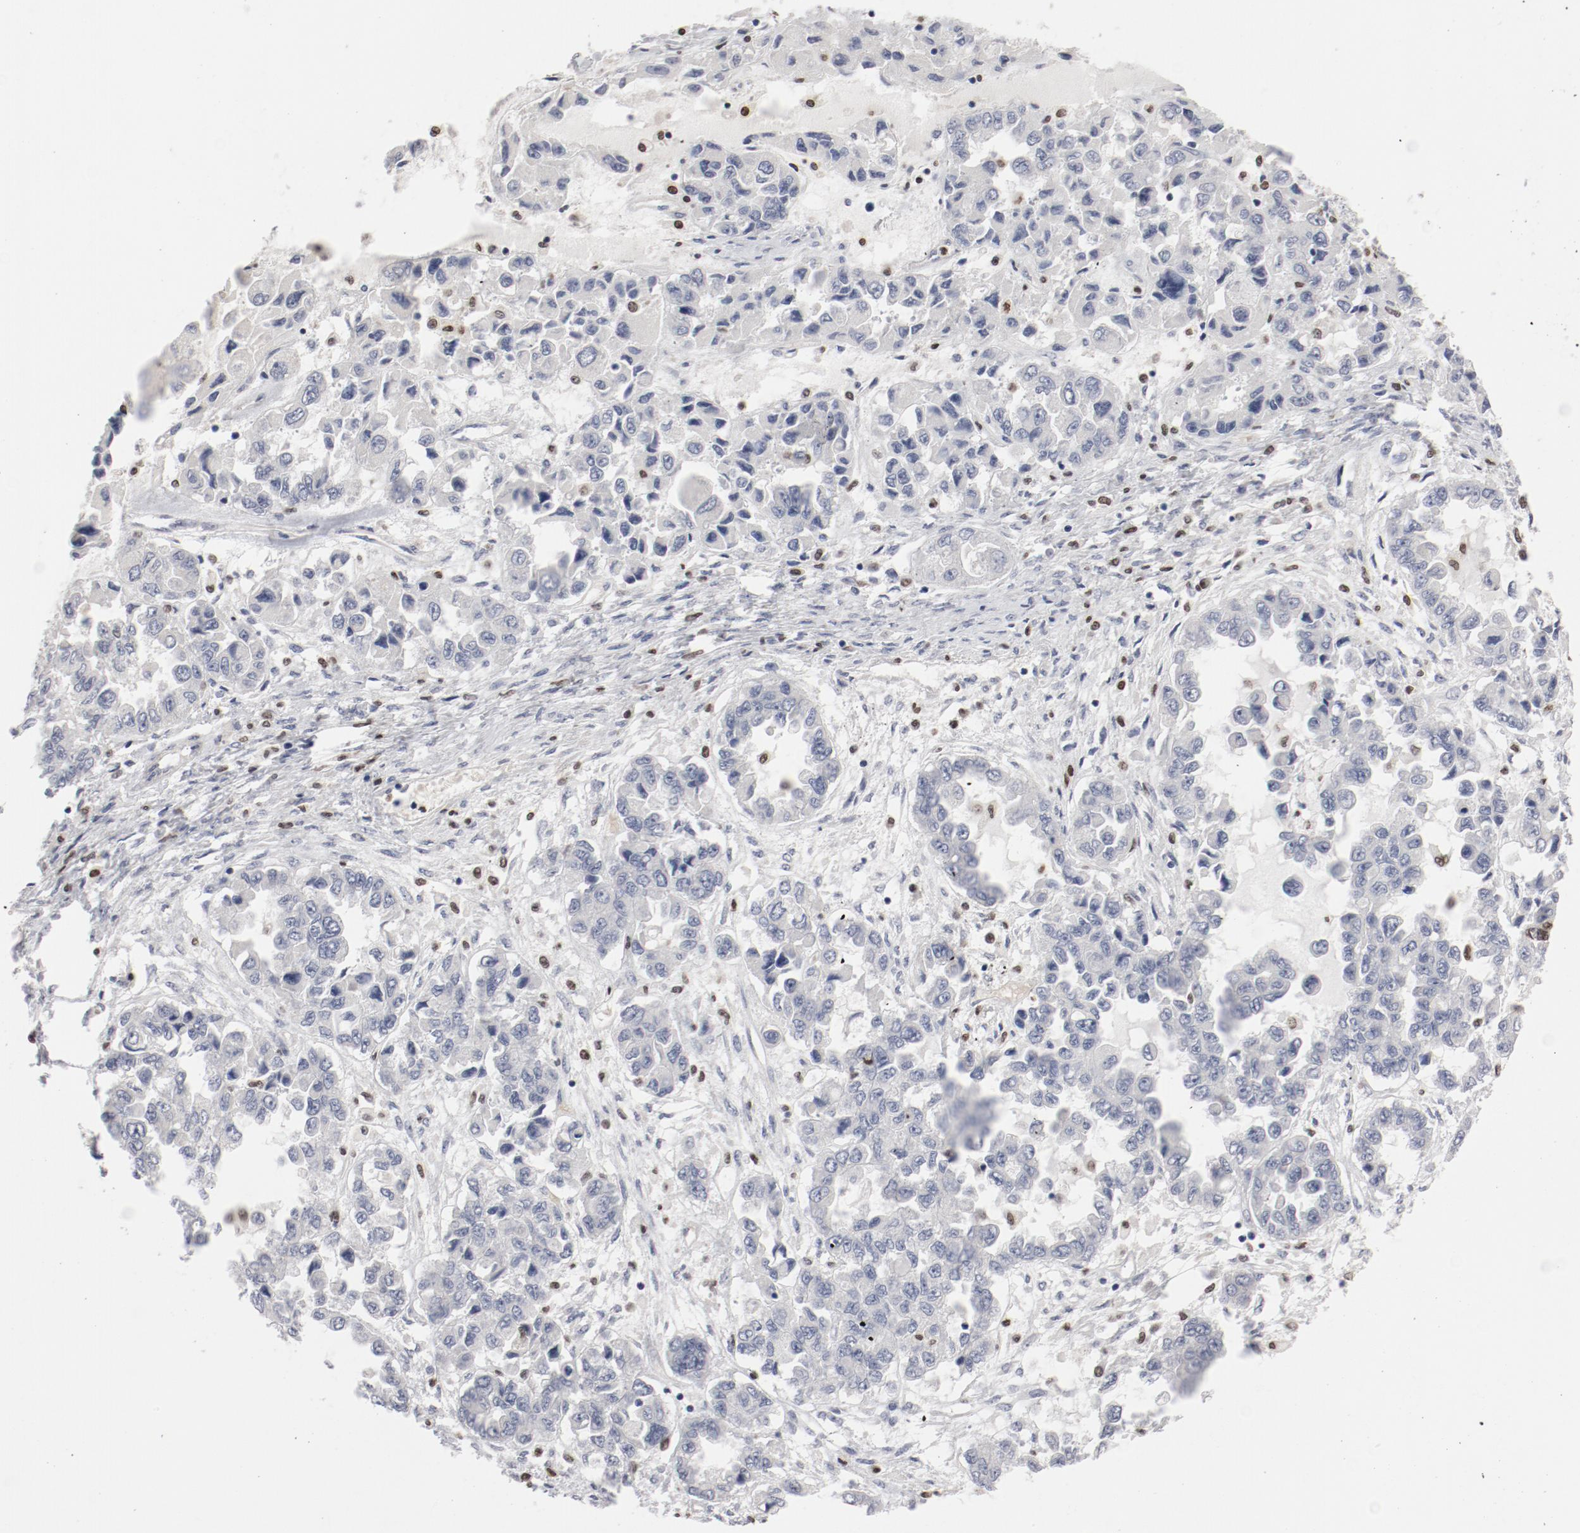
{"staining": {"intensity": "negative", "quantity": "none", "location": "none"}, "tissue": "ovarian cancer", "cell_type": "Tumor cells", "image_type": "cancer", "snomed": [{"axis": "morphology", "description": "Cystadenocarcinoma, serous, NOS"}, {"axis": "topography", "description": "Ovary"}], "caption": "Image shows no protein expression in tumor cells of serous cystadenocarcinoma (ovarian) tissue.", "gene": "SPI1", "patient": {"sex": "female", "age": 84}}